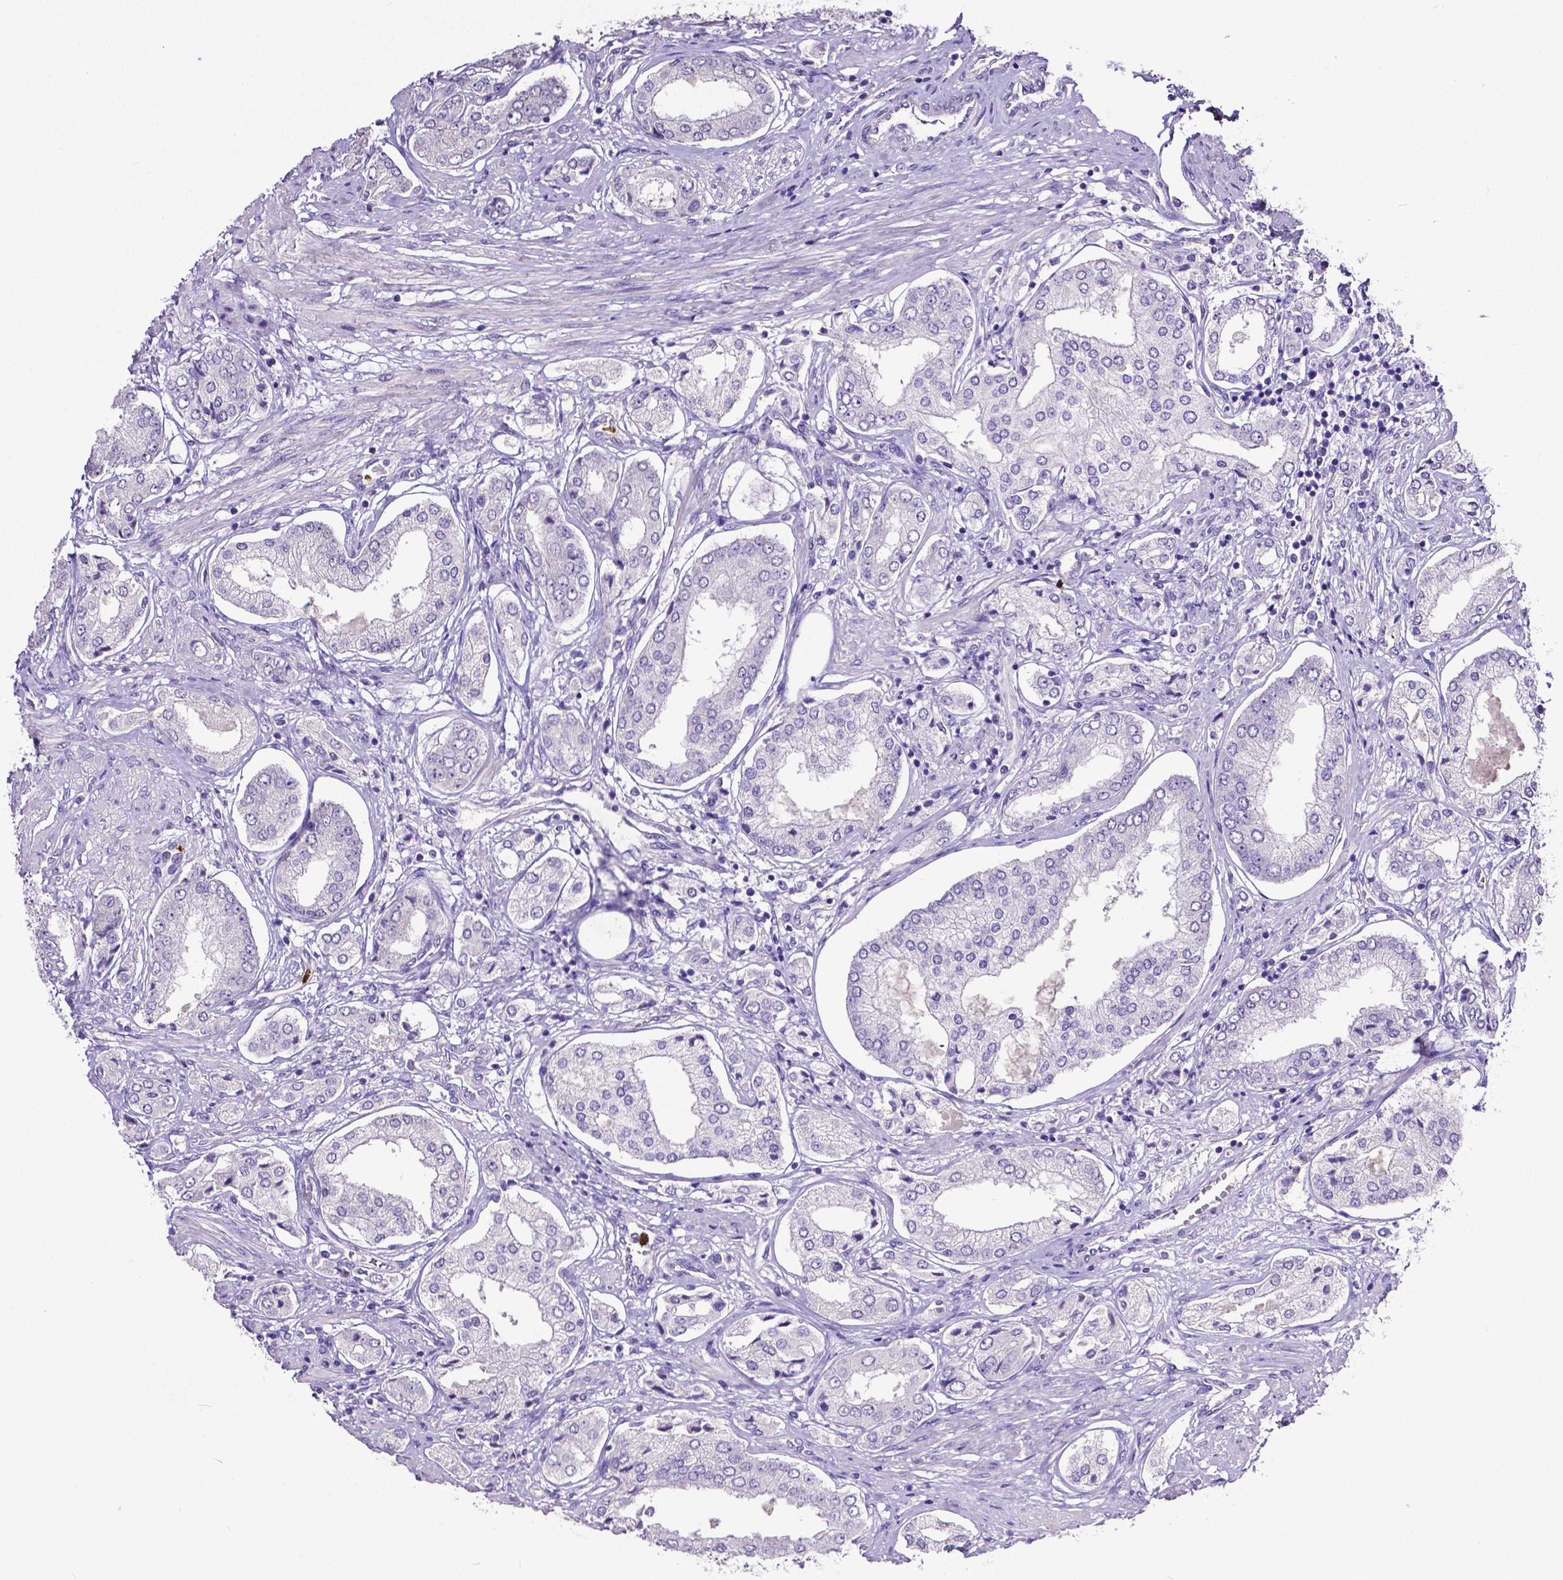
{"staining": {"intensity": "negative", "quantity": "none", "location": "none"}, "tissue": "prostate cancer", "cell_type": "Tumor cells", "image_type": "cancer", "snomed": [{"axis": "morphology", "description": "Adenocarcinoma, NOS"}, {"axis": "topography", "description": "Prostate"}], "caption": "DAB immunohistochemical staining of human prostate cancer demonstrates no significant staining in tumor cells.", "gene": "MMP9", "patient": {"sex": "male", "age": 63}}